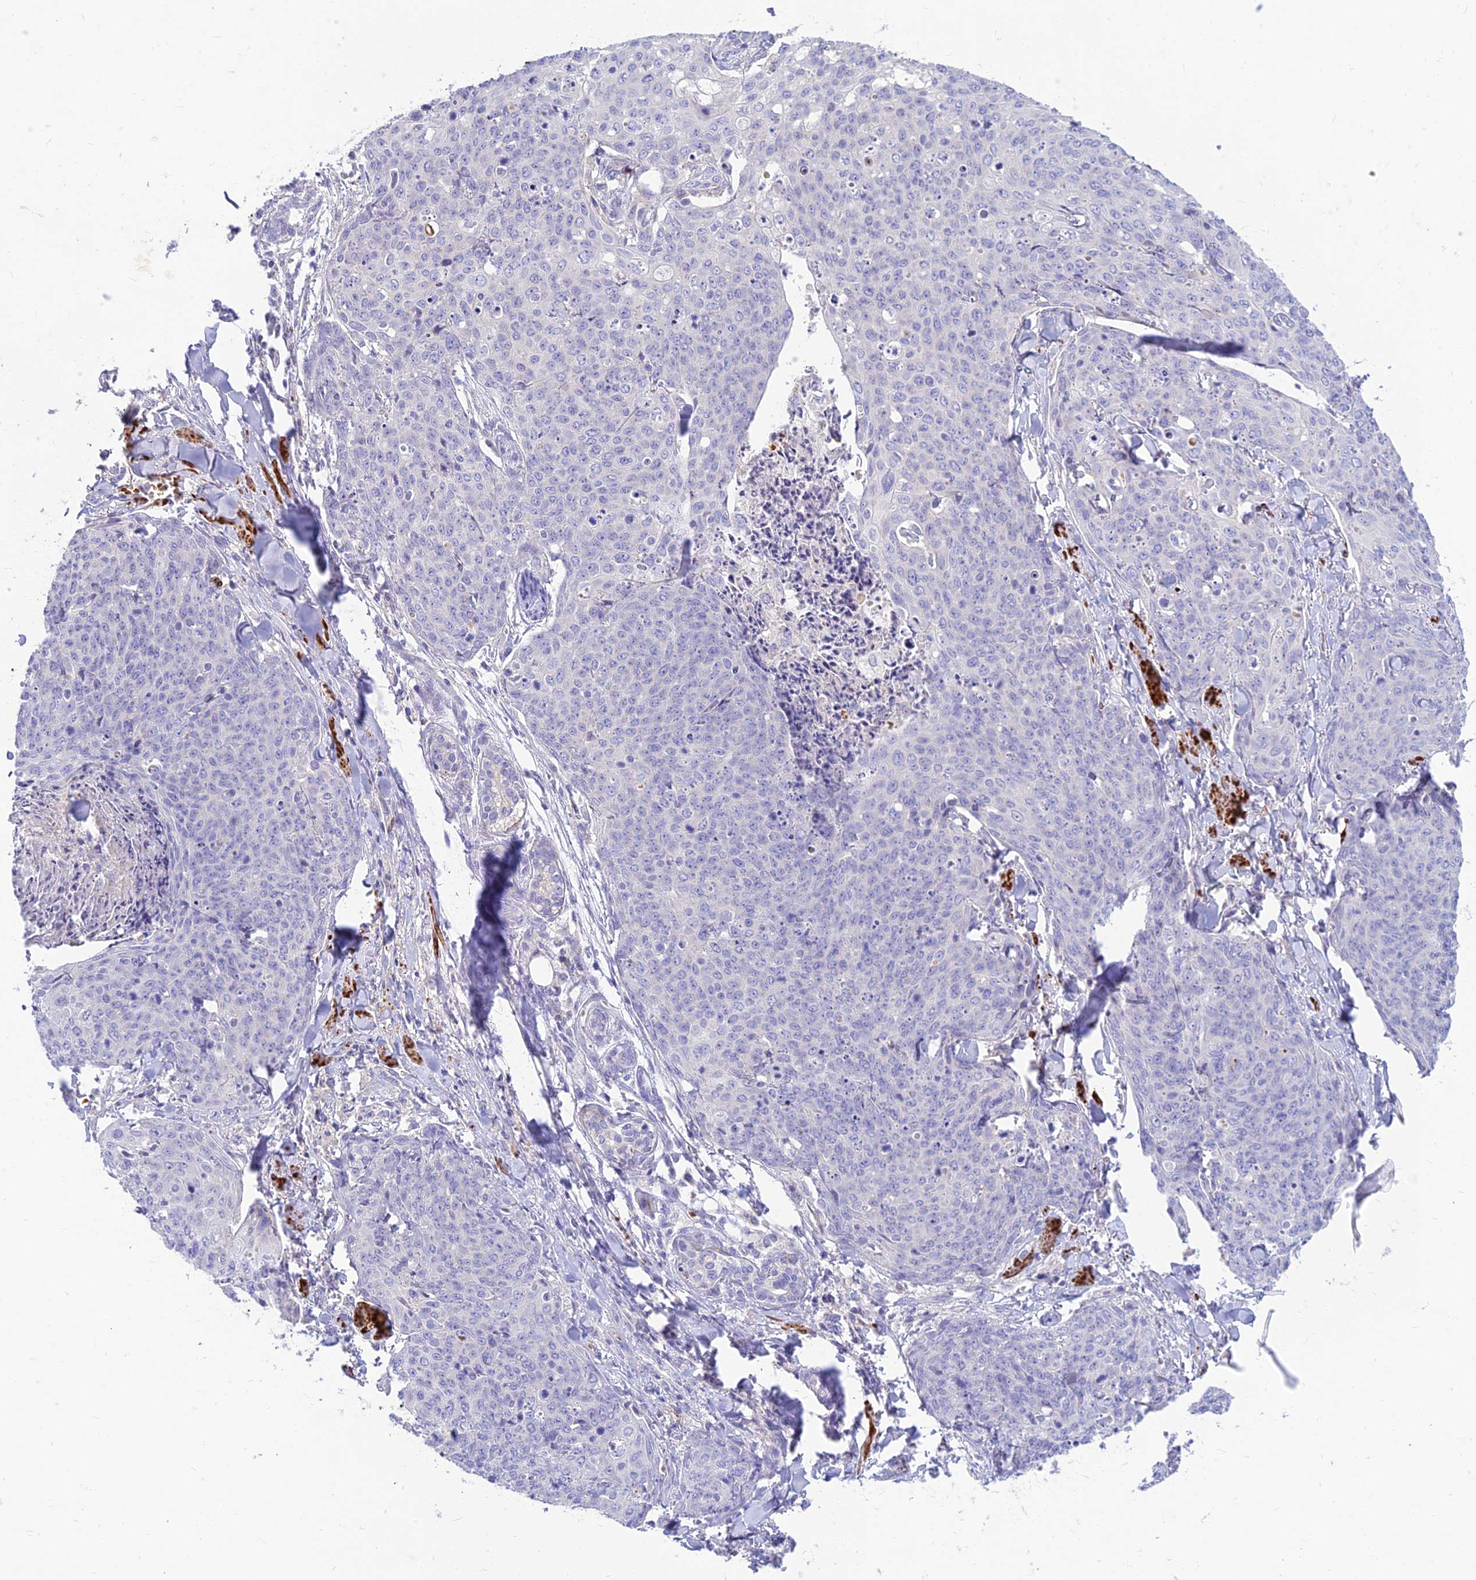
{"staining": {"intensity": "negative", "quantity": "none", "location": "none"}, "tissue": "skin cancer", "cell_type": "Tumor cells", "image_type": "cancer", "snomed": [{"axis": "morphology", "description": "Squamous cell carcinoma, NOS"}, {"axis": "topography", "description": "Skin"}, {"axis": "topography", "description": "Vulva"}], "caption": "Micrograph shows no protein positivity in tumor cells of skin cancer (squamous cell carcinoma) tissue. The staining is performed using DAB (3,3'-diaminobenzidine) brown chromogen with nuclei counter-stained in using hematoxylin.", "gene": "CLIP4", "patient": {"sex": "female", "age": 85}}